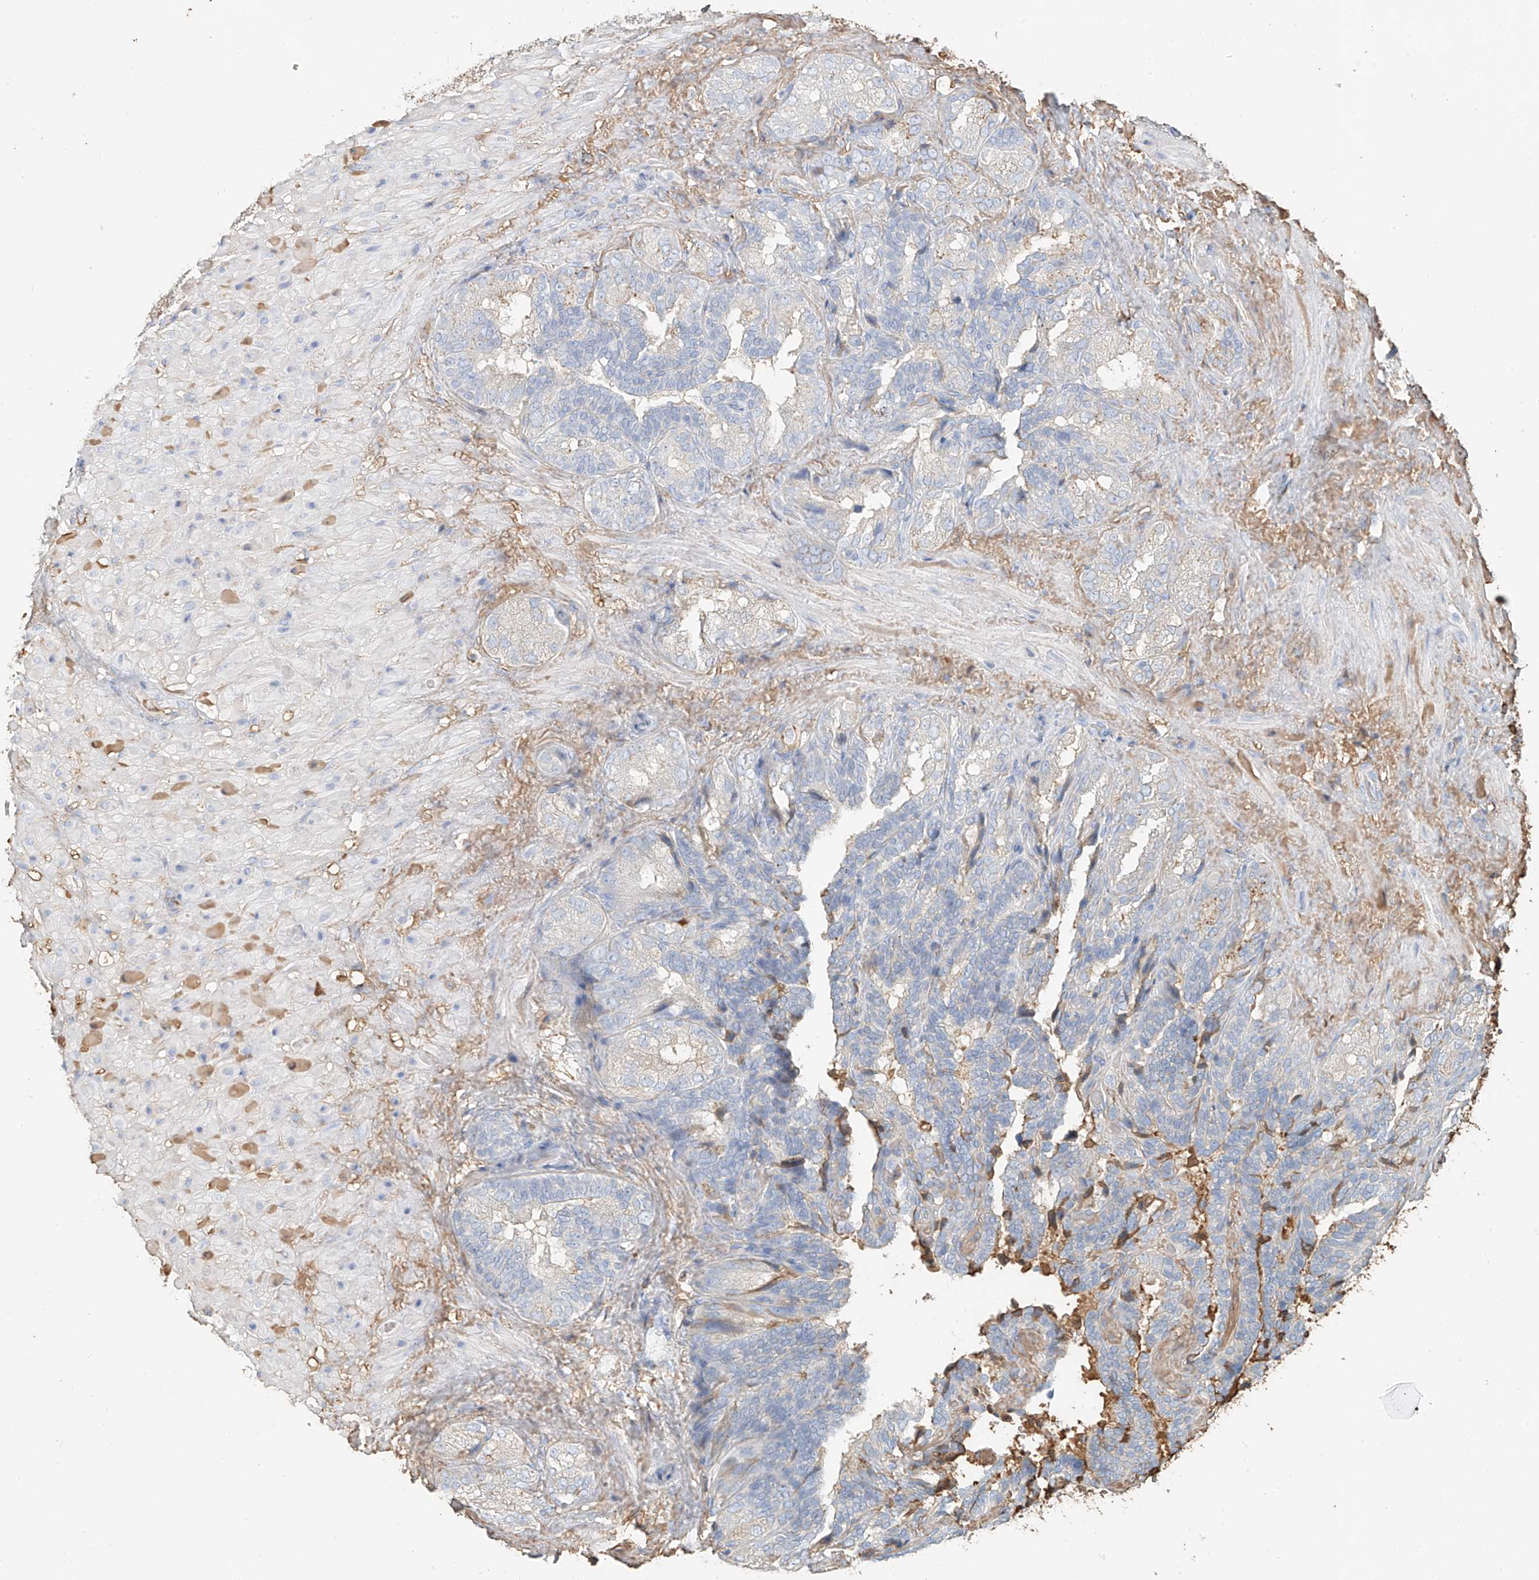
{"staining": {"intensity": "weak", "quantity": "<25%", "location": "cytoplasmic/membranous"}, "tissue": "seminal vesicle", "cell_type": "Glandular cells", "image_type": "normal", "snomed": [{"axis": "morphology", "description": "Normal tissue, NOS"}, {"axis": "topography", "description": "Seminal veicle"}, {"axis": "topography", "description": "Peripheral nerve tissue"}], "caption": "Immunohistochemistry micrograph of normal human seminal vesicle stained for a protein (brown), which exhibits no positivity in glandular cells. (DAB IHC visualized using brightfield microscopy, high magnification).", "gene": "ZFP30", "patient": {"sex": "male", "age": 63}}